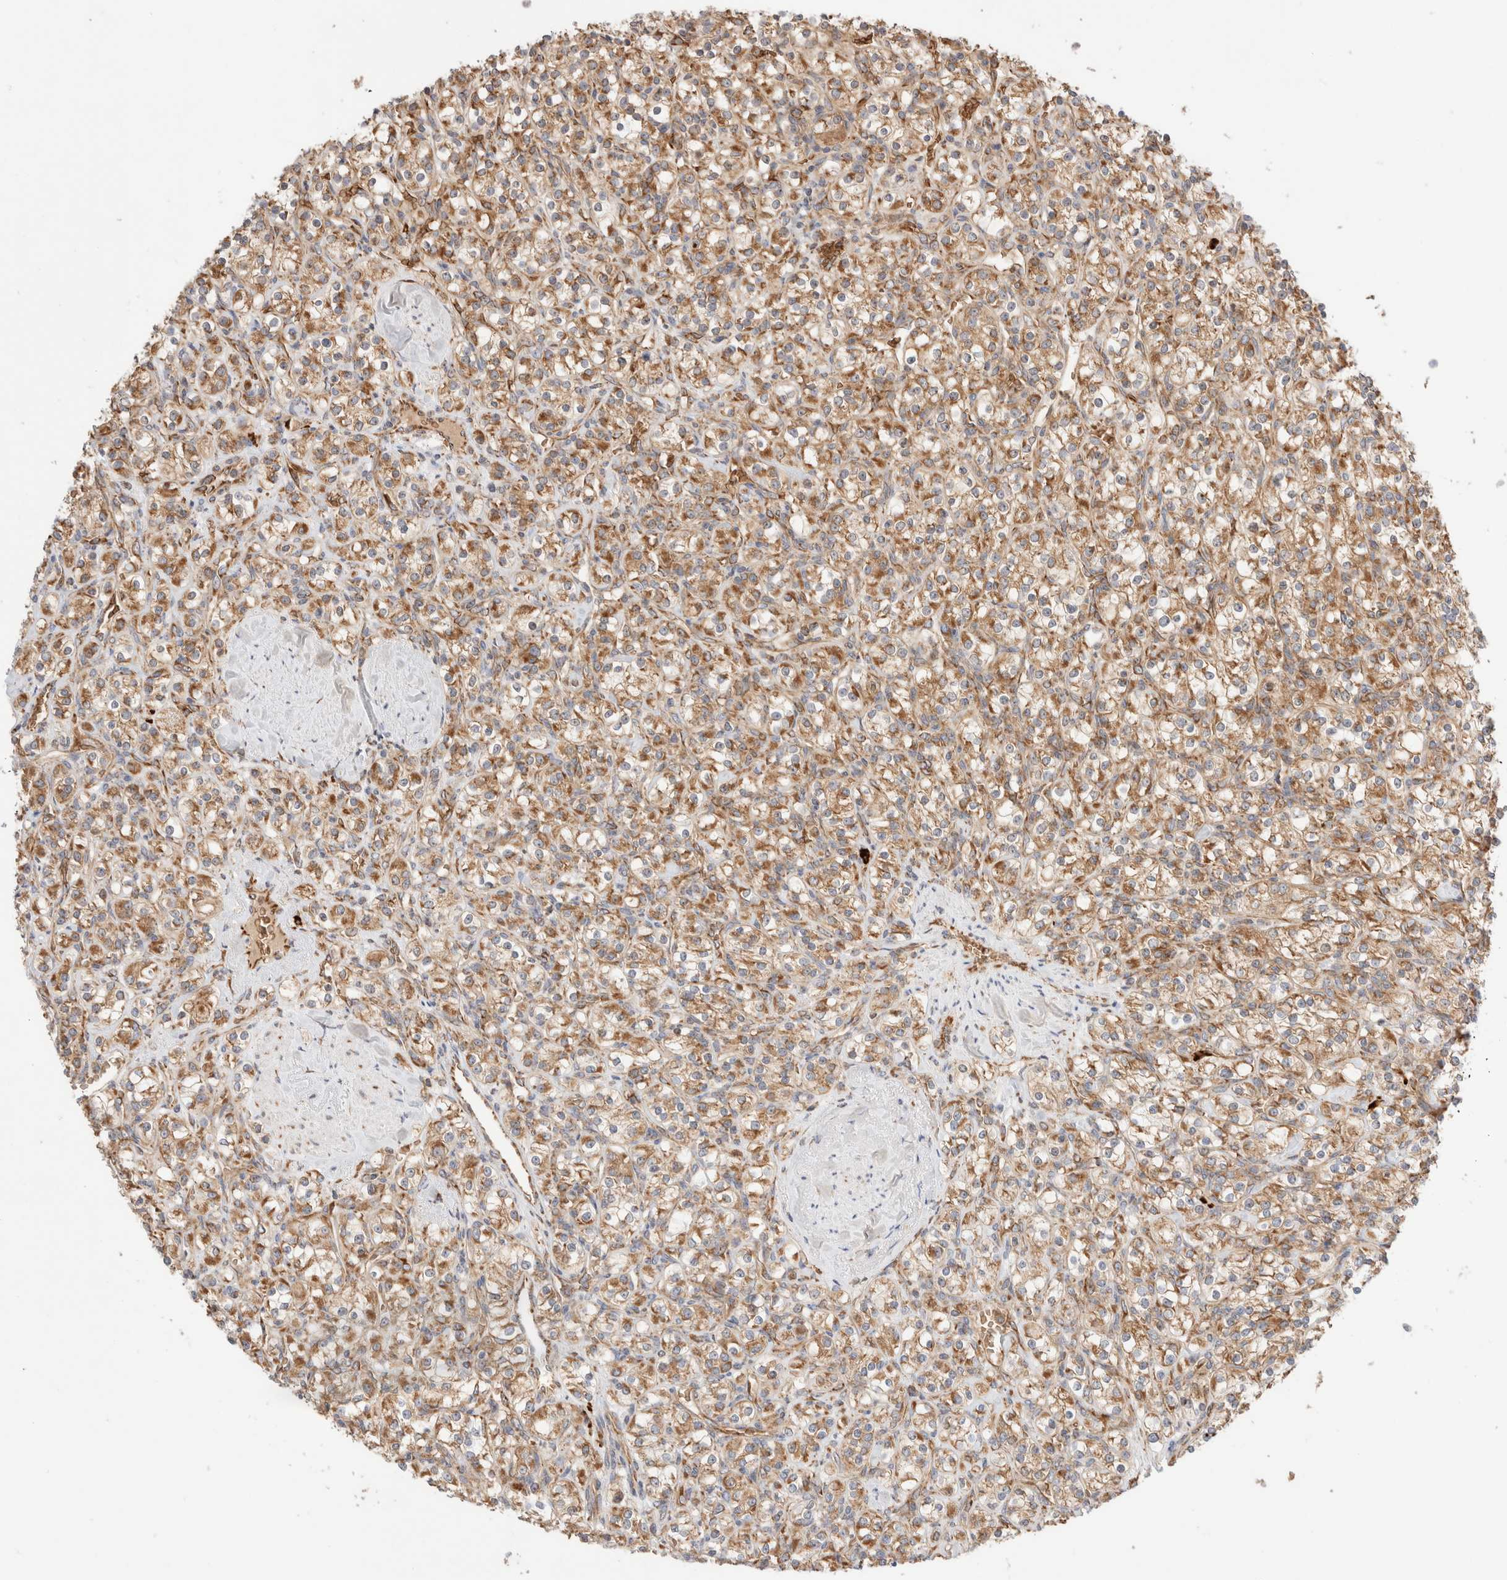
{"staining": {"intensity": "moderate", "quantity": ">75%", "location": "cytoplasmic/membranous"}, "tissue": "renal cancer", "cell_type": "Tumor cells", "image_type": "cancer", "snomed": [{"axis": "morphology", "description": "Adenocarcinoma, NOS"}, {"axis": "topography", "description": "Kidney"}], "caption": "A histopathology image showing moderate cytoplasmic/membranous staining in about >75% of tumor cells in renal adenocarcinoma, as visualized by brown immunohistochemical staining.", "gene": "UTS2B", "patient": {"sex": "male", "age": 77}}